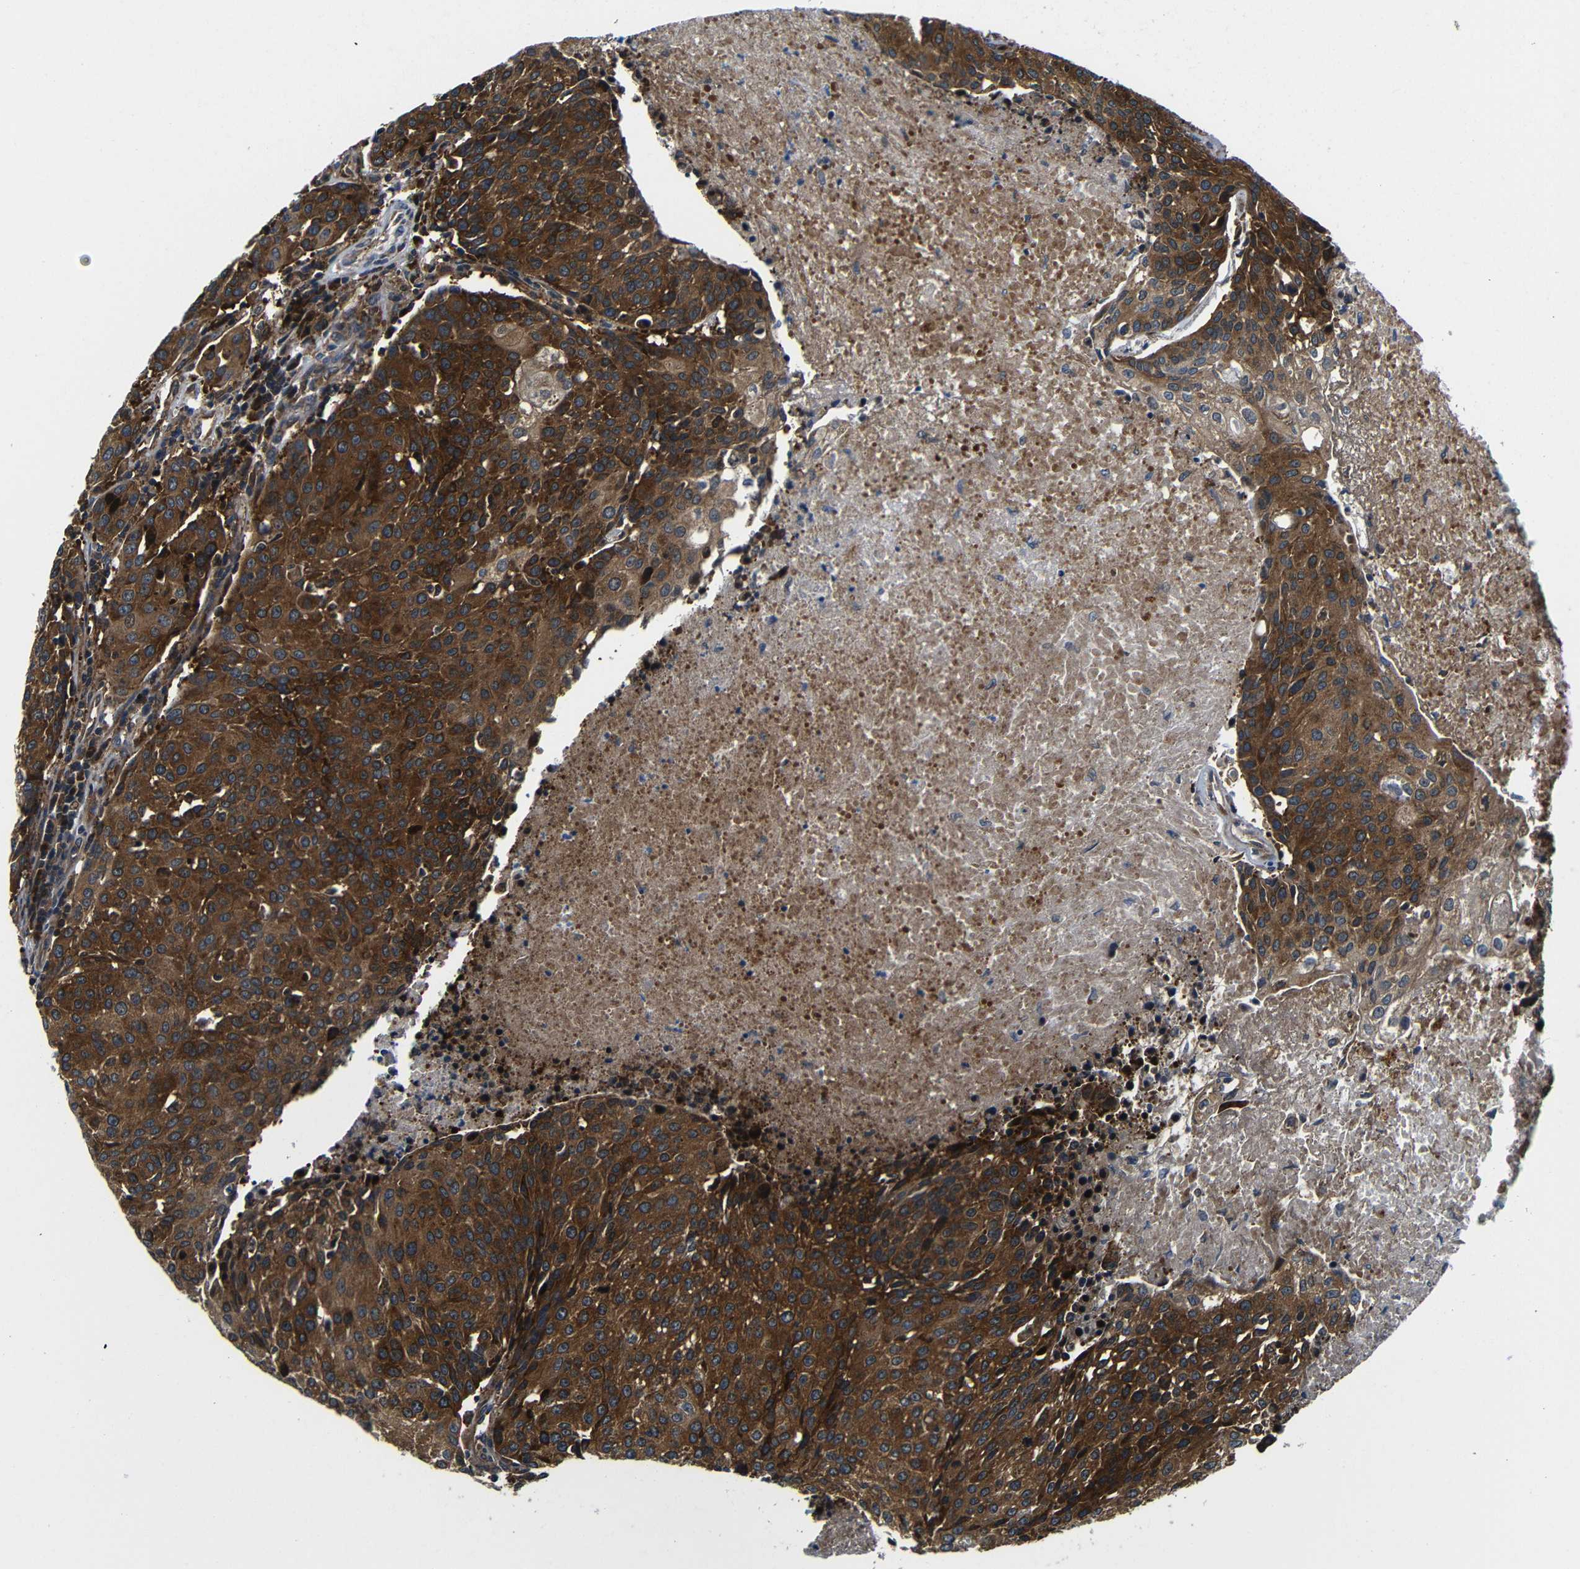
{"staining": {"intensity": "strong", "quantity": ">75%", "location": "cytoplasmic/membranous"}, "tissue": "urothelial cancer", "cell_type": "Tumor cells", "image_type": "cancer", "snomed": [{"axis": "morphology", "description": "Urothelial carcinoma, High grade"}, {"axis": "topography", "description": "Urinary bladder"}], "caption": "Urothelial cancer stained with DAB immunohistochemistry (IHC) demonstrates high levels of strong cytoplasmic/membranous staining in about >75% of tumor cells.", "gene": "ABCE1", "patient": {"sex": "female", "age": 85}}